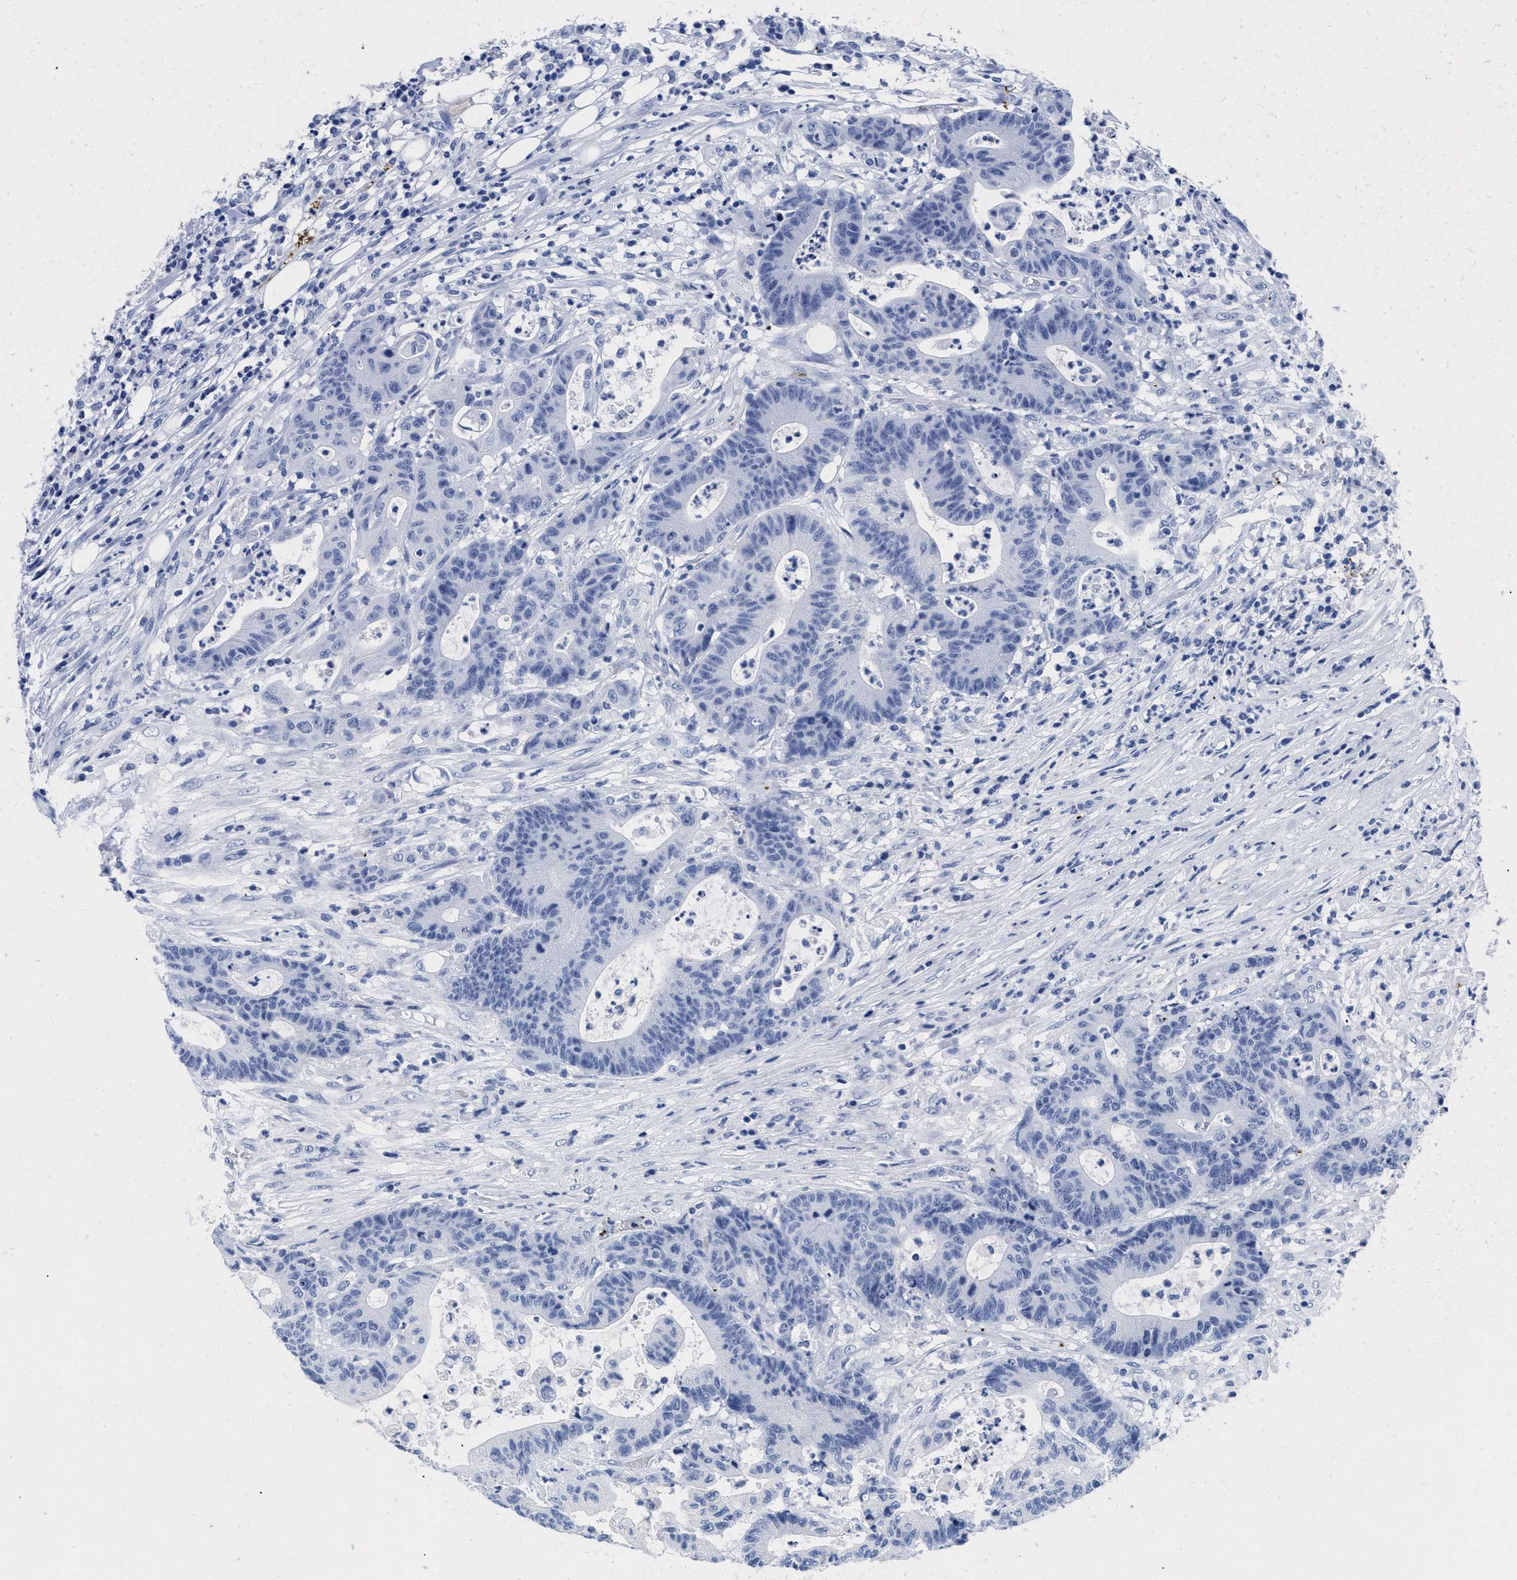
{"staining": {"intensity": "negative", "quantity": "none", "location": "none"}, "tissue": "colorectal cancer", "cell_type": "Tumor cells", "image_type": "cancer", "snomed": [{"axis": "morphology", "description": "Adenocarcinoma, NOS"}, {"axis": "topography", "description": "Colon"}], "caption": "This is an immunohistochemistry micrograph of human colorectal cancer (adenocarcinoma). There is no positivity in tumor cells.", "gene": "TREML1", "patient": {"sex": "female", "age": 84}}